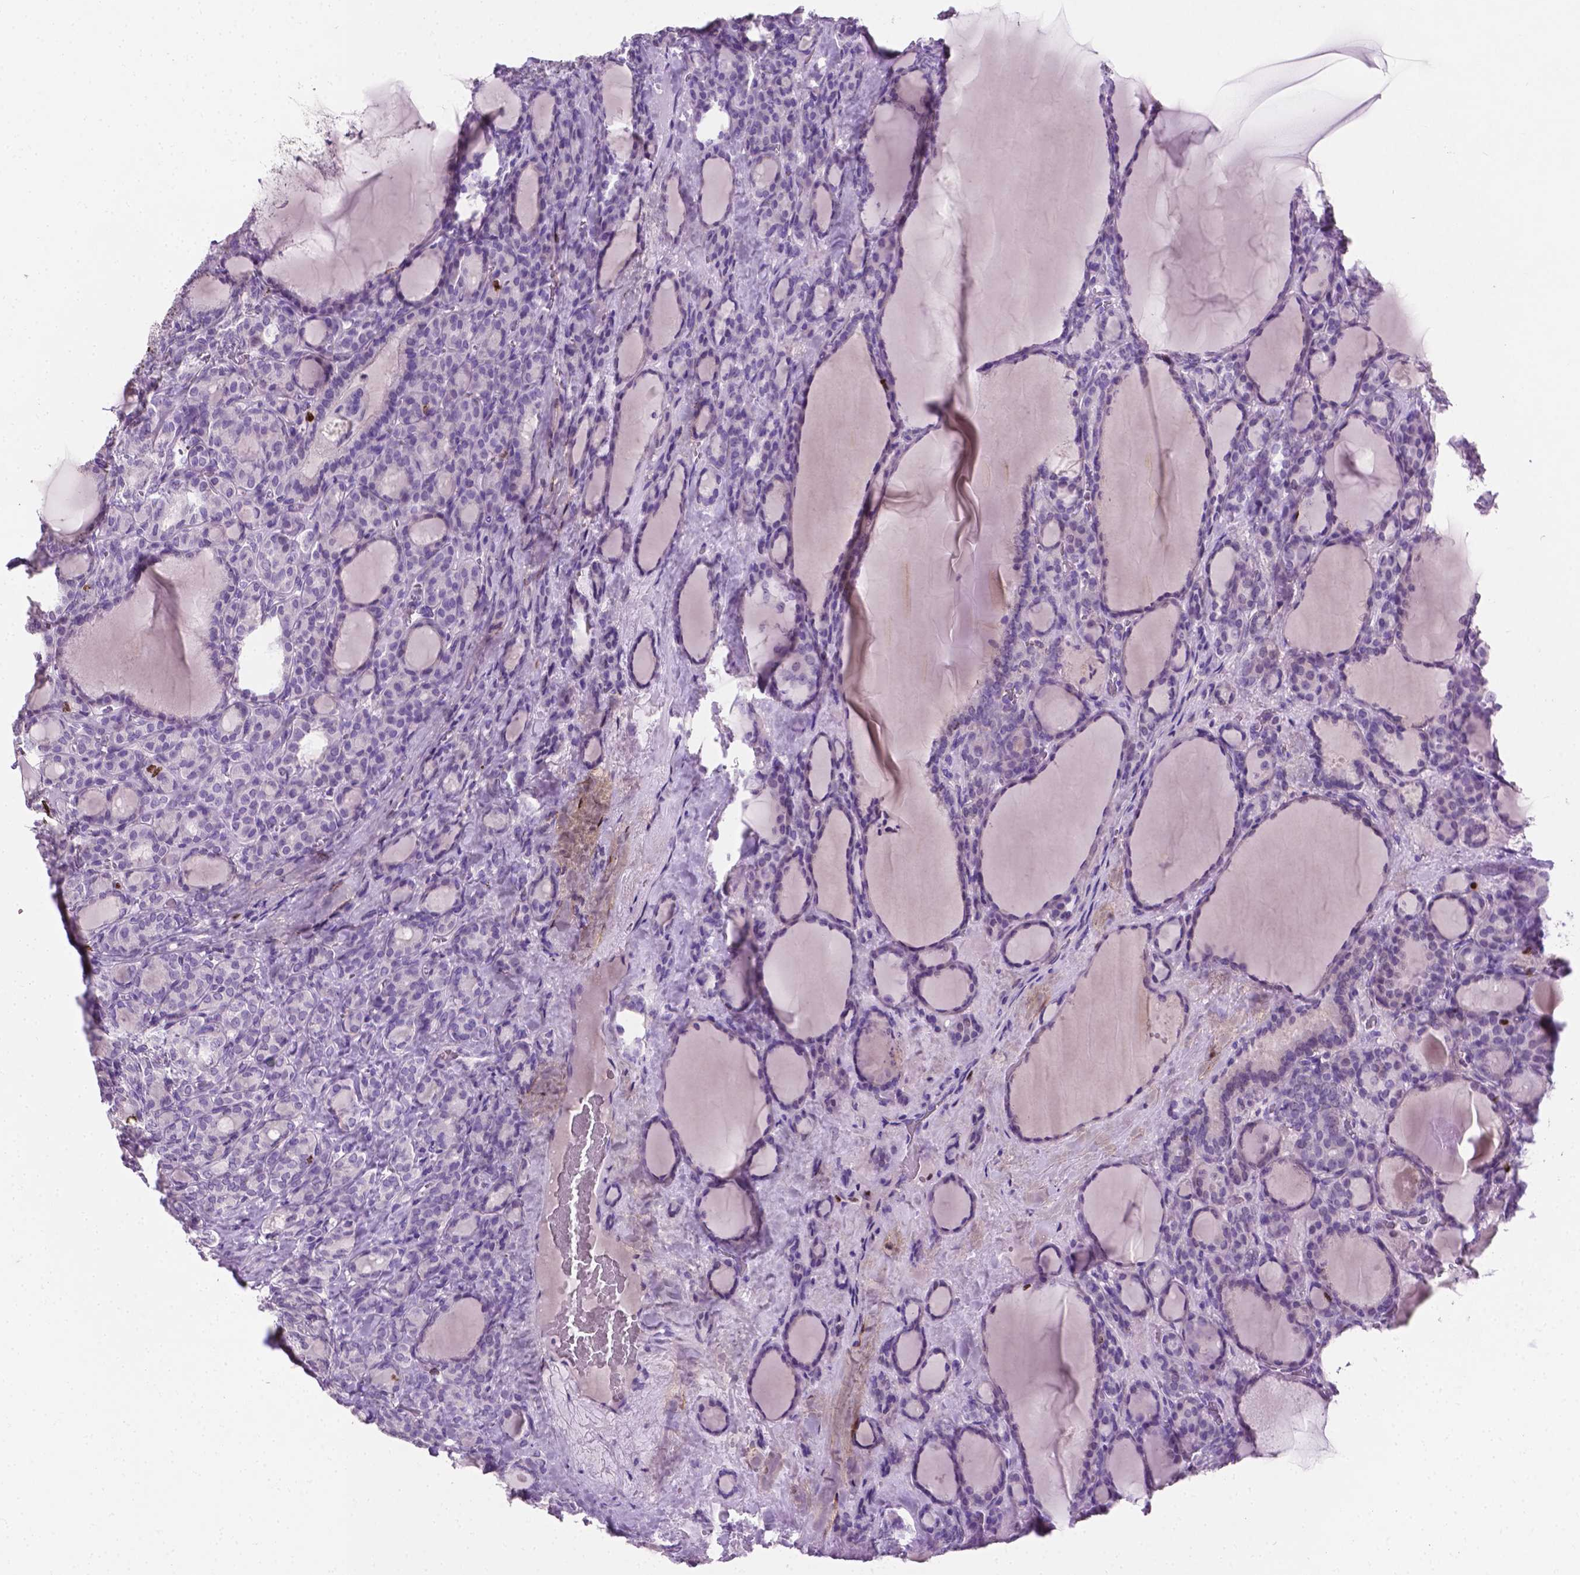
{"staining": {"intensity": "negative", "quantity": "none", "location": "none"}, "tissue": "thyroid cancer", "cell_type": "Tumor cells", "image_type": "cancer", "snomed": [{"axis": "morphology", "description": "Normal tissue, NOS"}, {"axis": "morphology", "description": "Follicular adenoma carcinoma, NOS"}, {"axis": "topography", "description": "Thyroid gland"}], "caption": "IHC image of thyroid cancer (follicular adenoma carcinoma) stained for a protein (brown), which reveals no staining in tumor cells.", "gene": "SIAH2", "patient": {"sex": "female", "age": 31}}